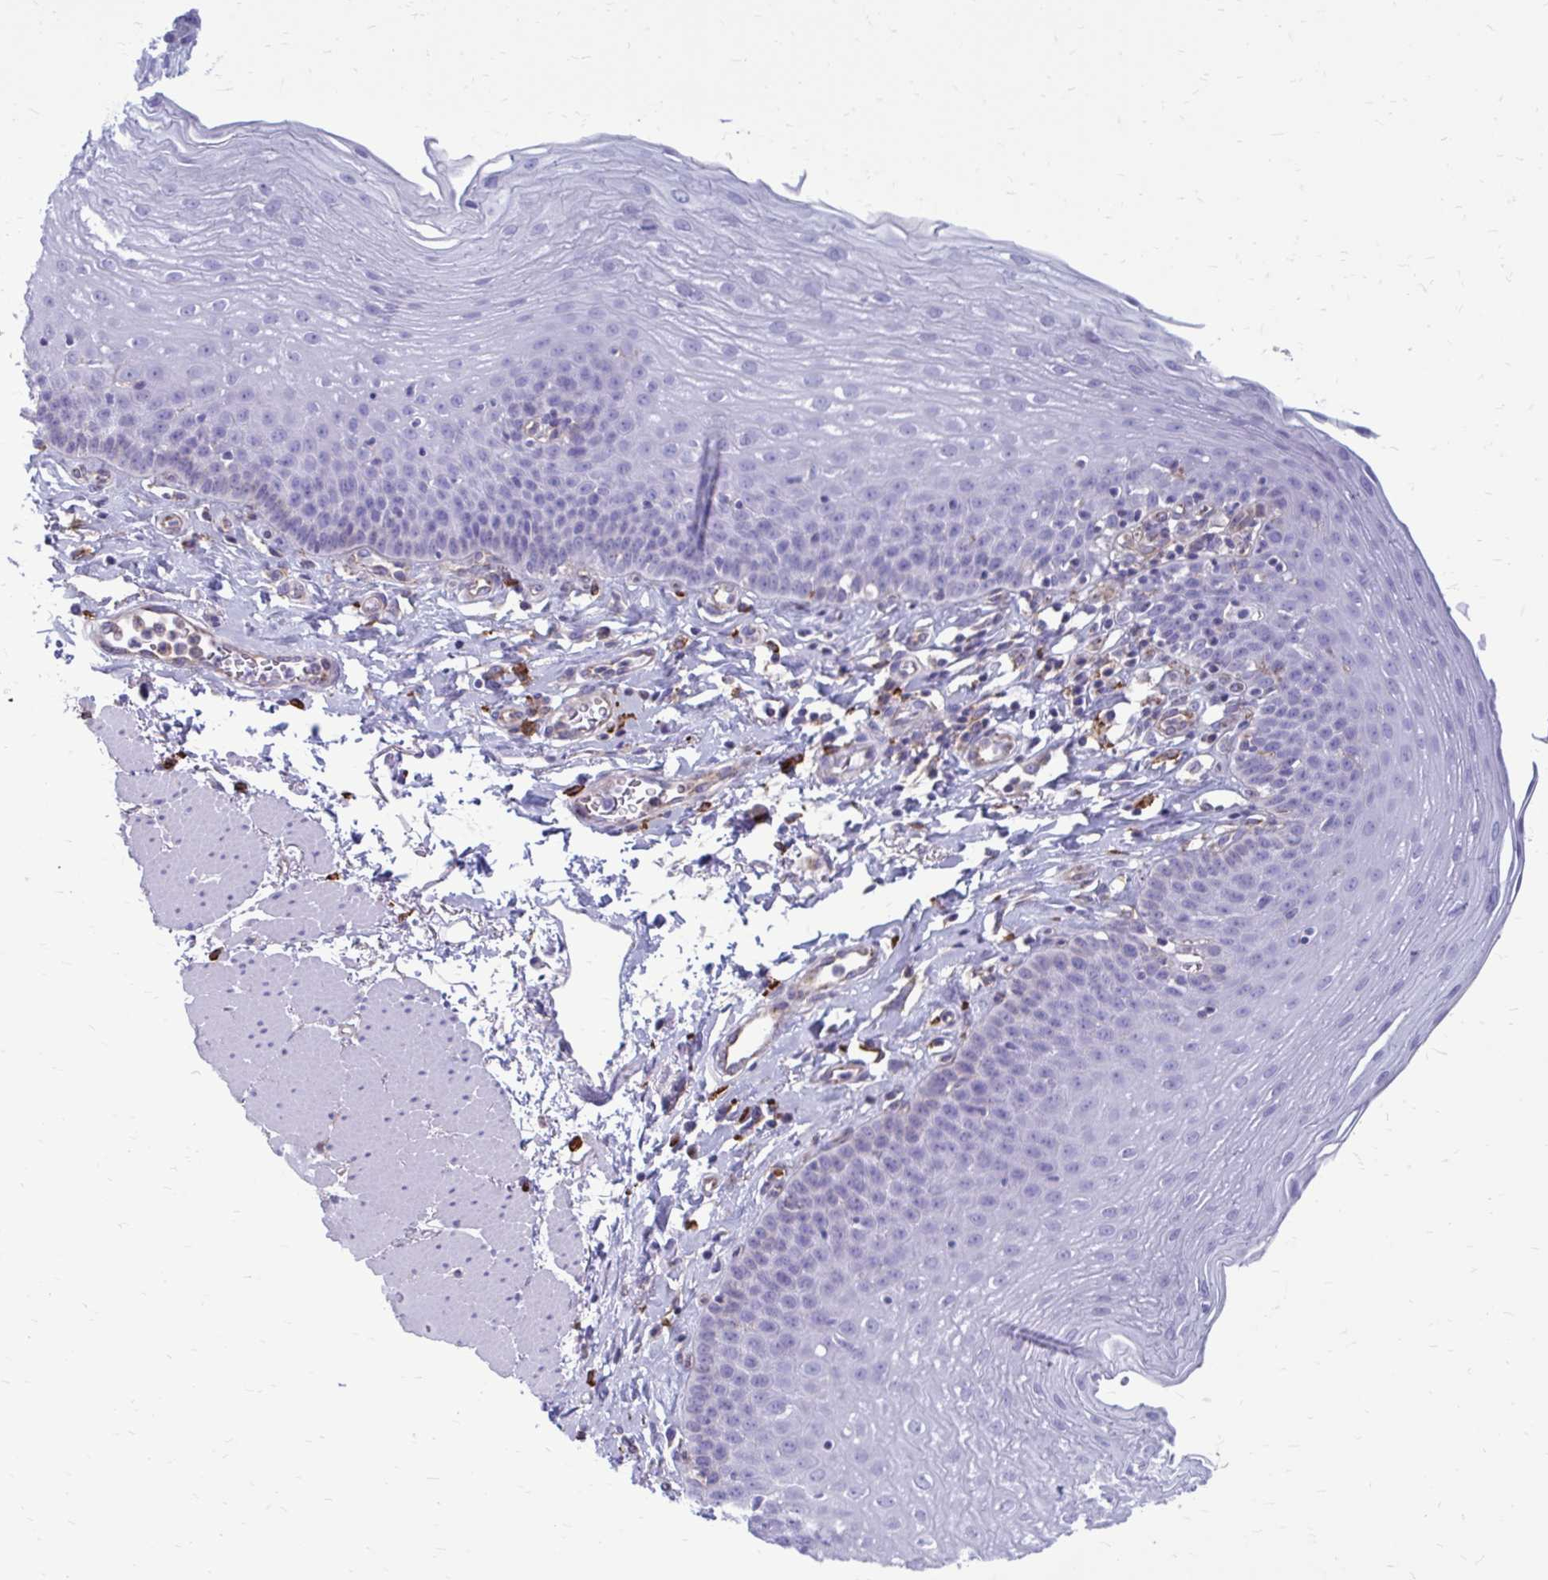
{"staining": {"intensity": "negative", "quantity": "none", "location": "none"}, "tissue": "esophagus", "cell_type": "Squamous epithelial cells", "image_type": "normal", "snomed": [{"axis": "morphology", "description": "Normal tissue, NOS"}, {"axis": "topography", "description": "Esophagus"}], "caption": "This micrograph is of benign esophagus stained with IHC to label a protein in brown with the nuclei are counter-stained blue. There is no positivity in squamous epithelial cells.", "gene": "CLTA", "patient": {"sex": "female", "age": 81}}